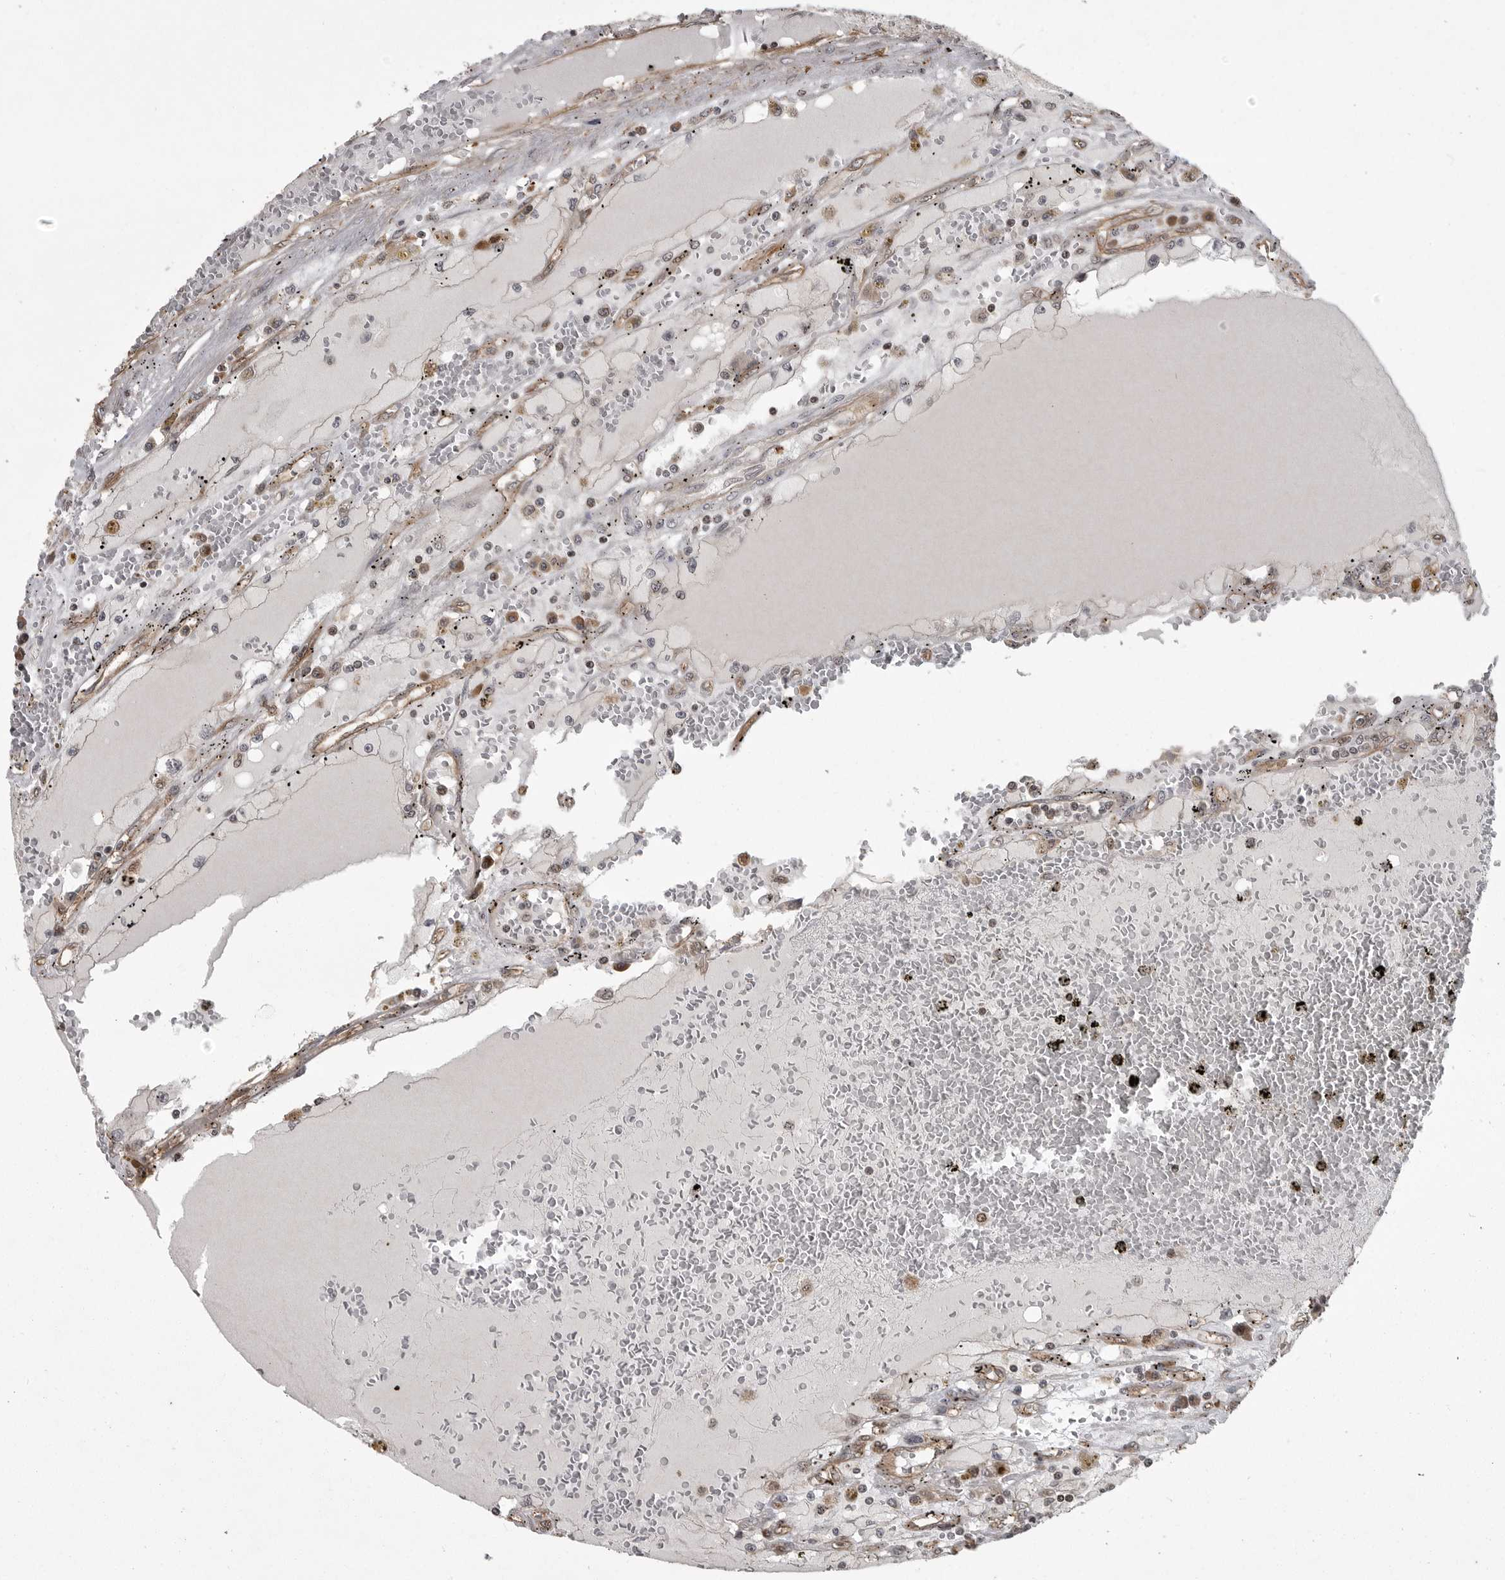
{"staining": {"intensity": "negative", "quantity": "none", "location": "none"}, "tissue": "renal cancer", "cell_type": "Tumor cells", "image_type": "cancer", "snomed": [{"axis": "morphology", "description": "Adenocarcinoma, NOS"}, {"axis": "topography", "description": "Kidney"}], "caption": "Renal cancer was stained to show a protein in brown. There is no significant expression in tumor cells. (DAB immunohistochemistry (IHC) visualized using brightfield microscopy, high magnification).", "gene": "DNAJC8", "patient": {"sex": "male", "age": 56}}